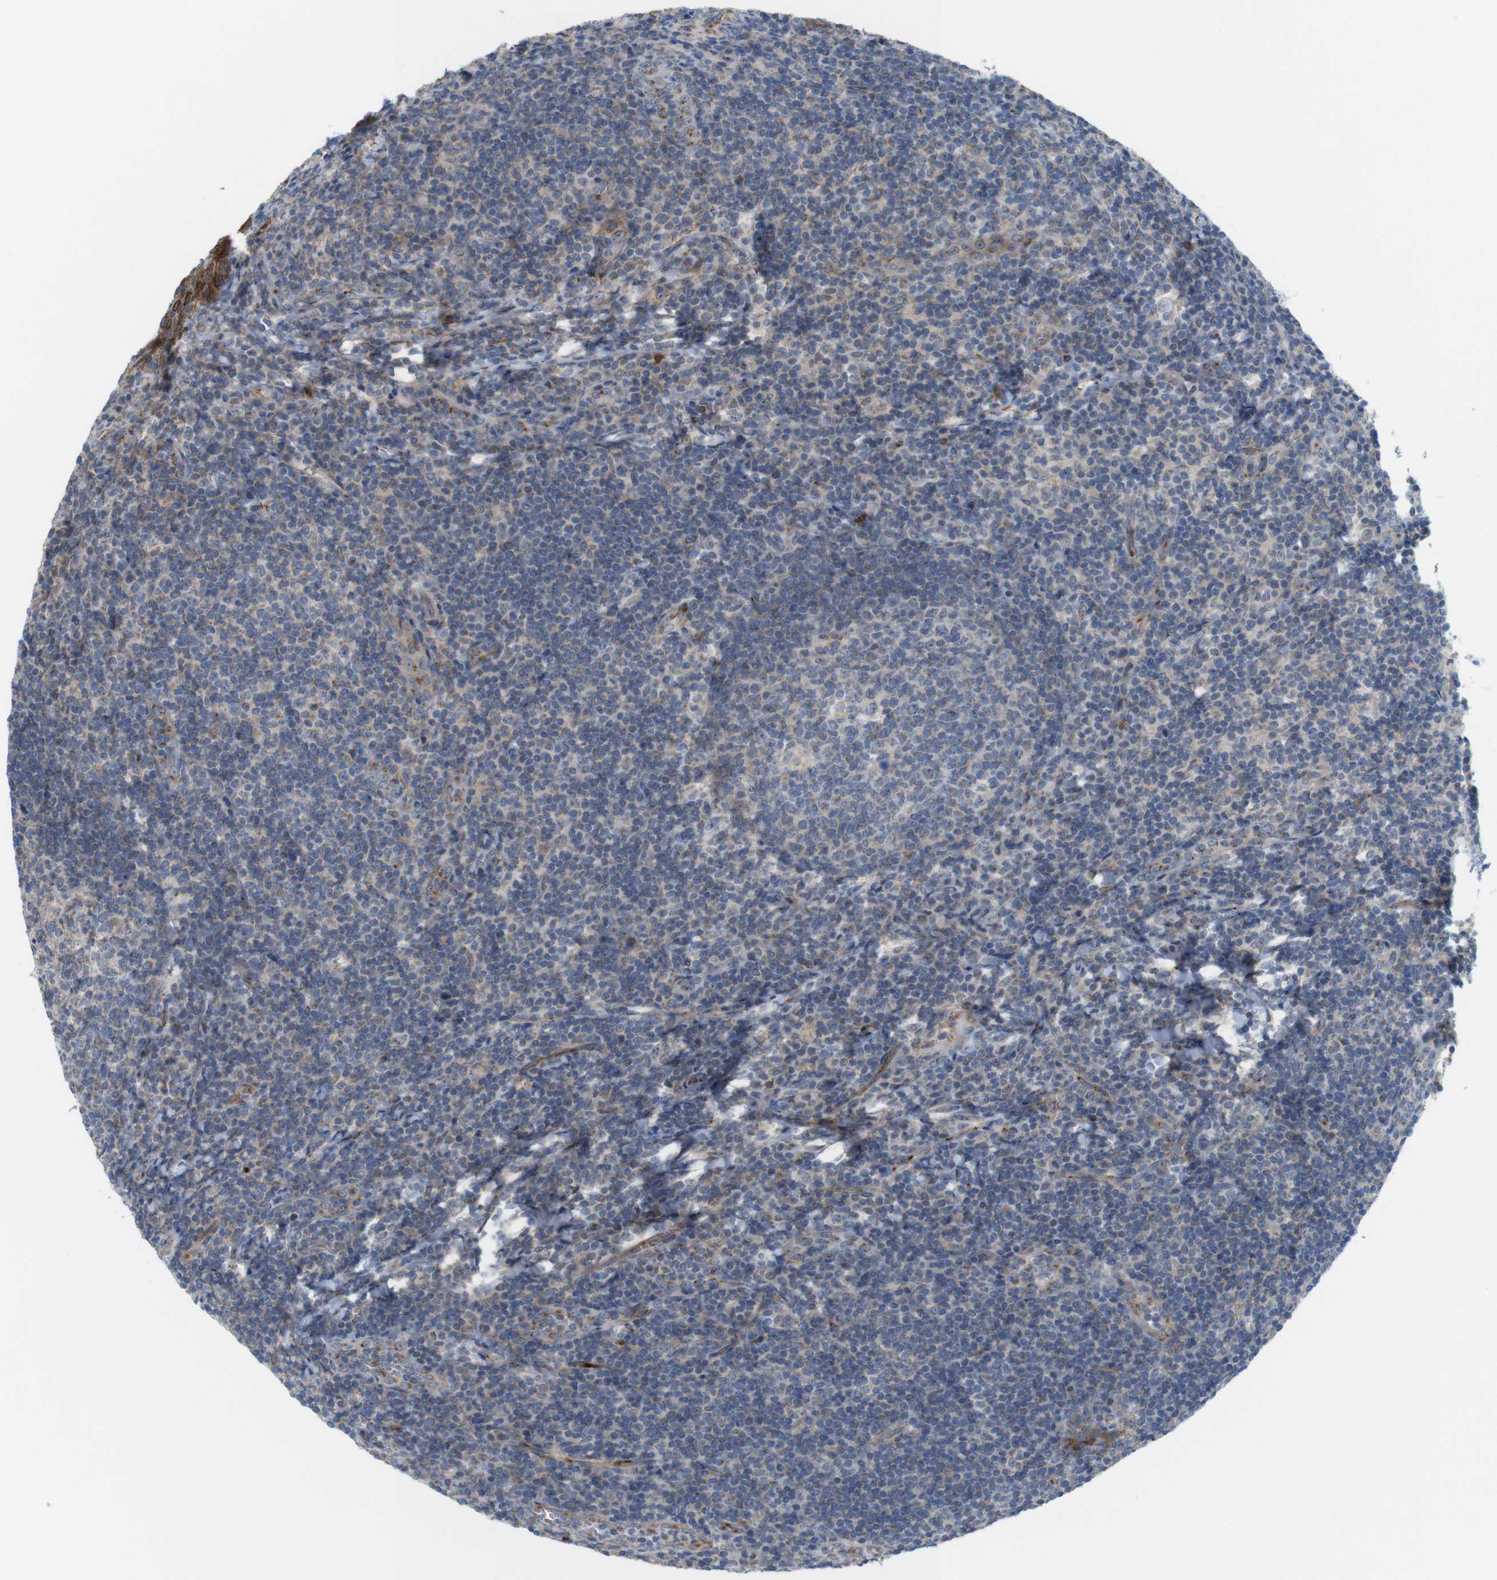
{"staining": {"intensity": "moderate", "quantity": "25%-75%", "location": "cytoplasmic/membranous"}, "tissue": "tonsil", "cell_type": "Germinal center cells", "image_type": "normal", "snomed": [{"axis": "morphology", "description": "Normal tissue, NOS"}, {"axis": "topography", "description": "Tonsil"}], "caption": "Immunohistochemistry image of unremarkable tonsil: tonsil stained using IHC shows medium levels of moderate protein expression localized specifically in the cytoplasmic/membranous of germinal center cells, appearing as a cytoplasmic/membranous brown color.", "gene": "EFCAB14", "patient": {"sex": "male", "age": 37}}